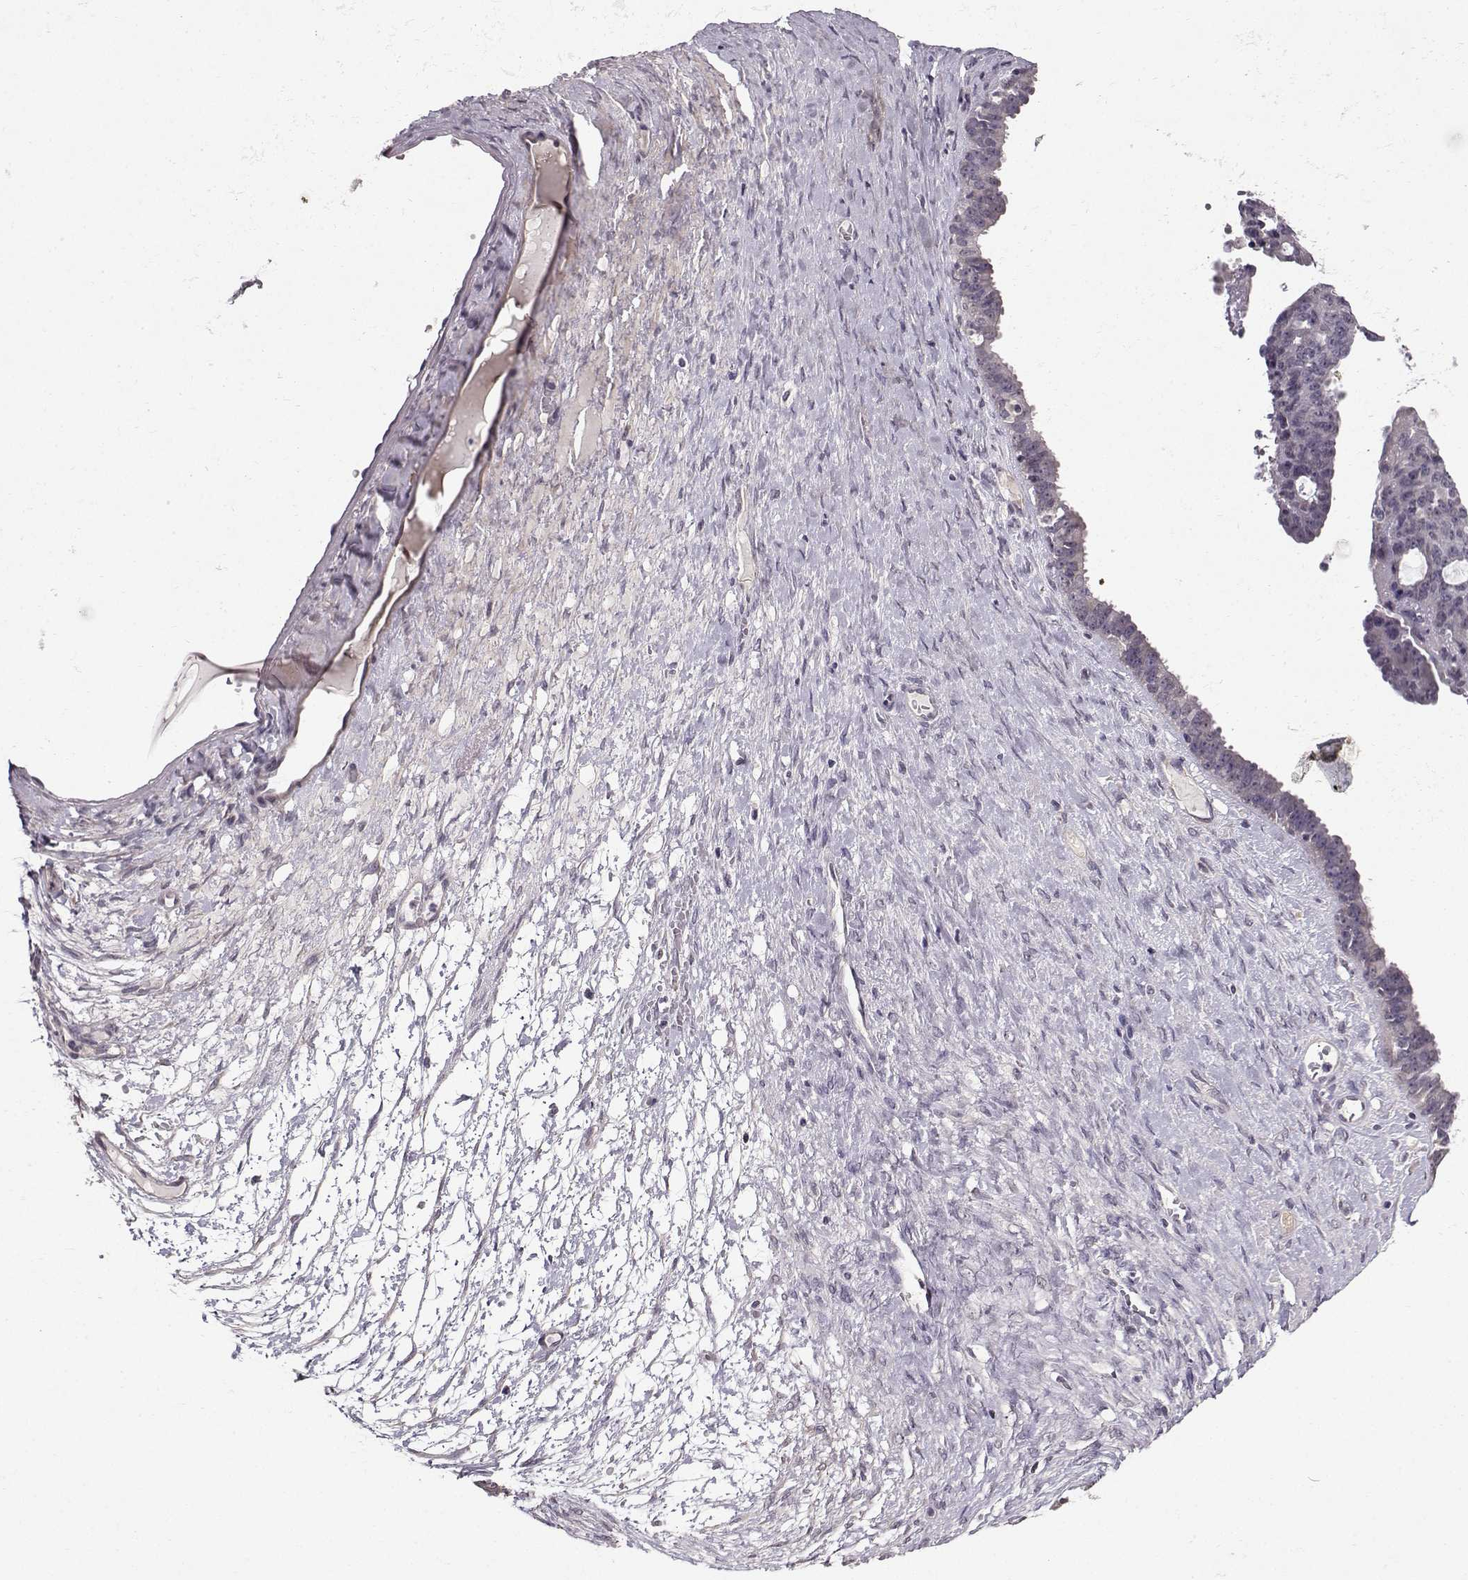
{"staining": {"intensity": "negative", "quantity": "none", "location": "none"}, "tissue": "ovarian cancer", "cell_type": "Tumor cells", "image_type": "cancer", "snomed": [{"axis": "morphology", "description": "Cystadenocarcinoma, serous, NOS"}, {"axis": "topography", "description": "Ovary"}], "caption": "DAB immunohistochemical staining of human ovarian serous cystadenocarcinoma reveals no significant staining in tumor cells.", "gene": "TSPYL5", "patient": {"sex": "female", "age": 71}}